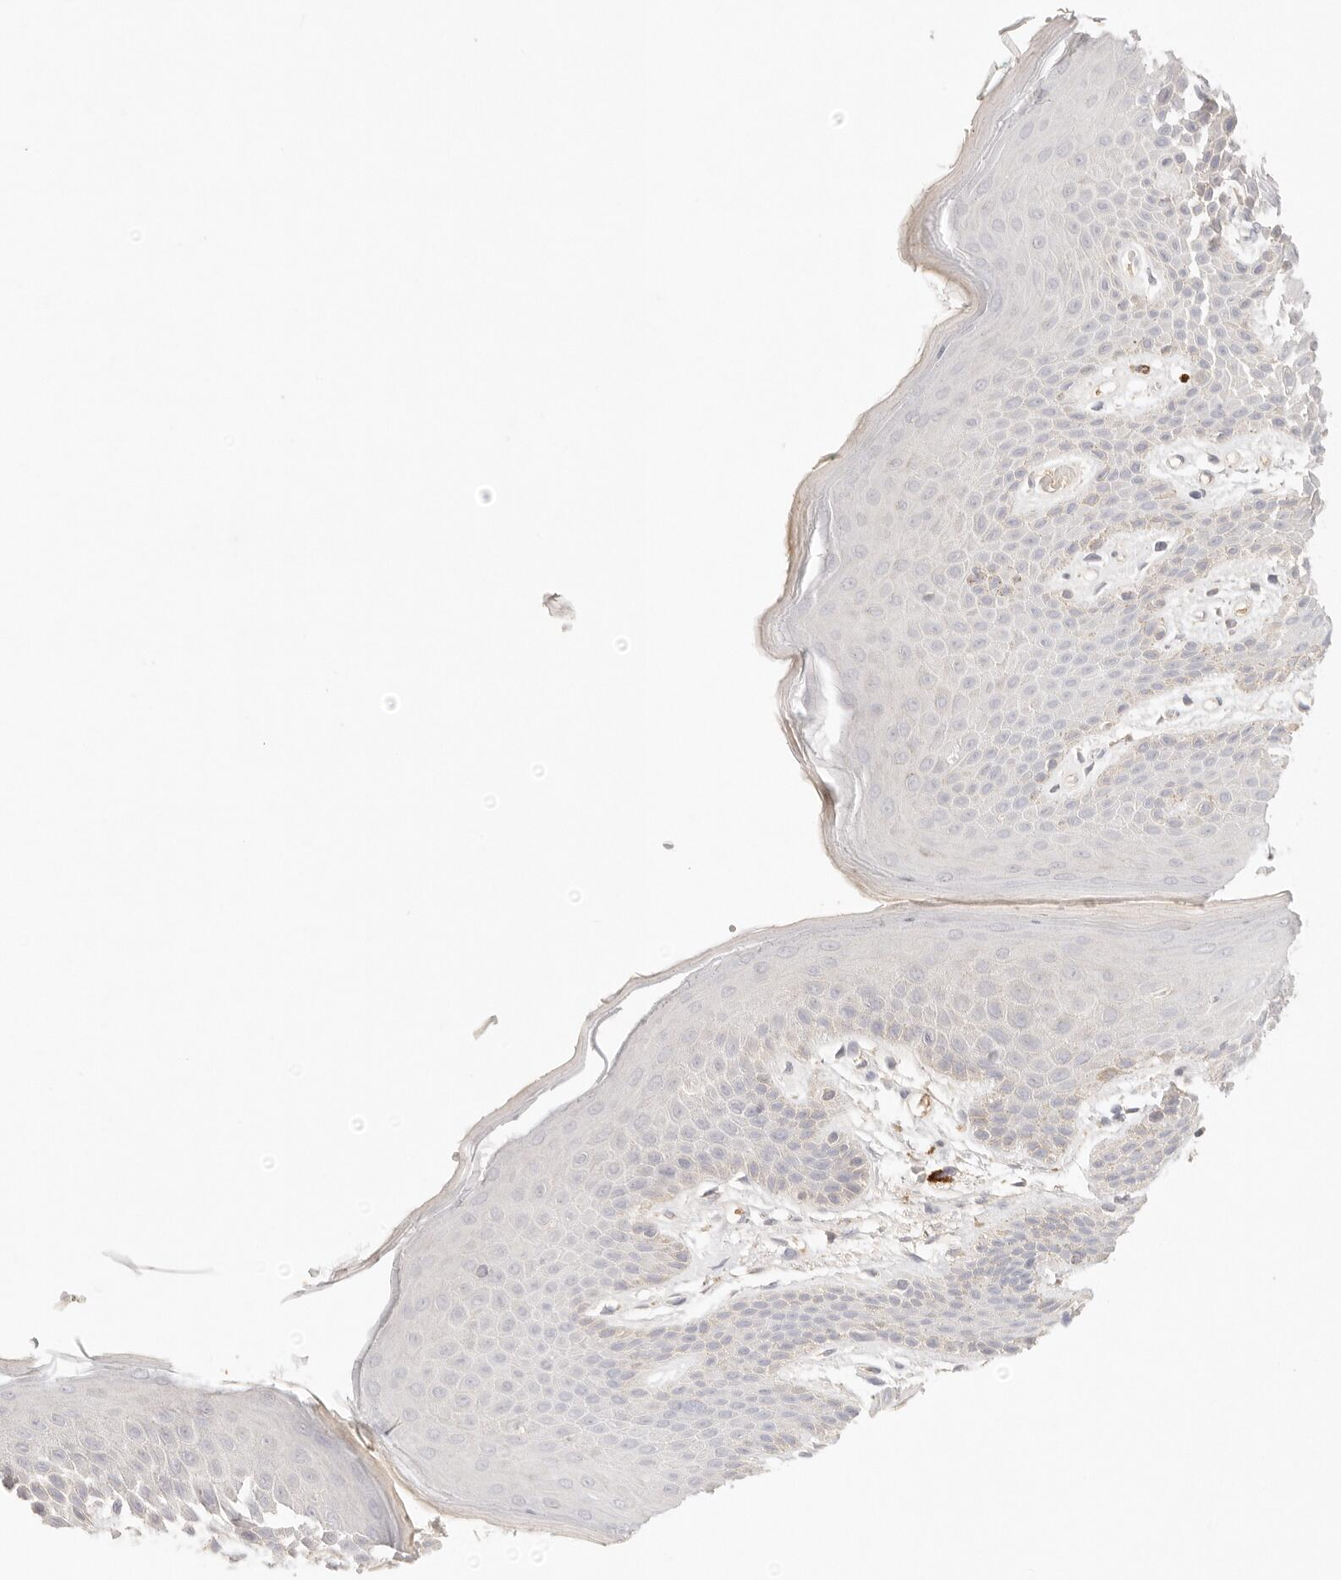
{"staining": {"intensity": "moderate", "quantity": "<25%", "location": "cytoplasmic/membranous"}, "tissue": "skin", "cell_type": "Epidermal cells", "image_type": "normal", "snomed": [{"axis": "morphology", "description": "Normal tissue, NOS"}, {"axis": "topography", "description": "Anal"}], "caption": "The photomicrograph exhibits immunohistochemical staining of normal skin. There is moderate cytoplasmic/membranous staining is seen in about <25% of epidermal cells. (Brightfield microscopy of DAB IHC at high magnification).", "gene": "SPHK1", "patient": {"sex": "male", "age": 74}}